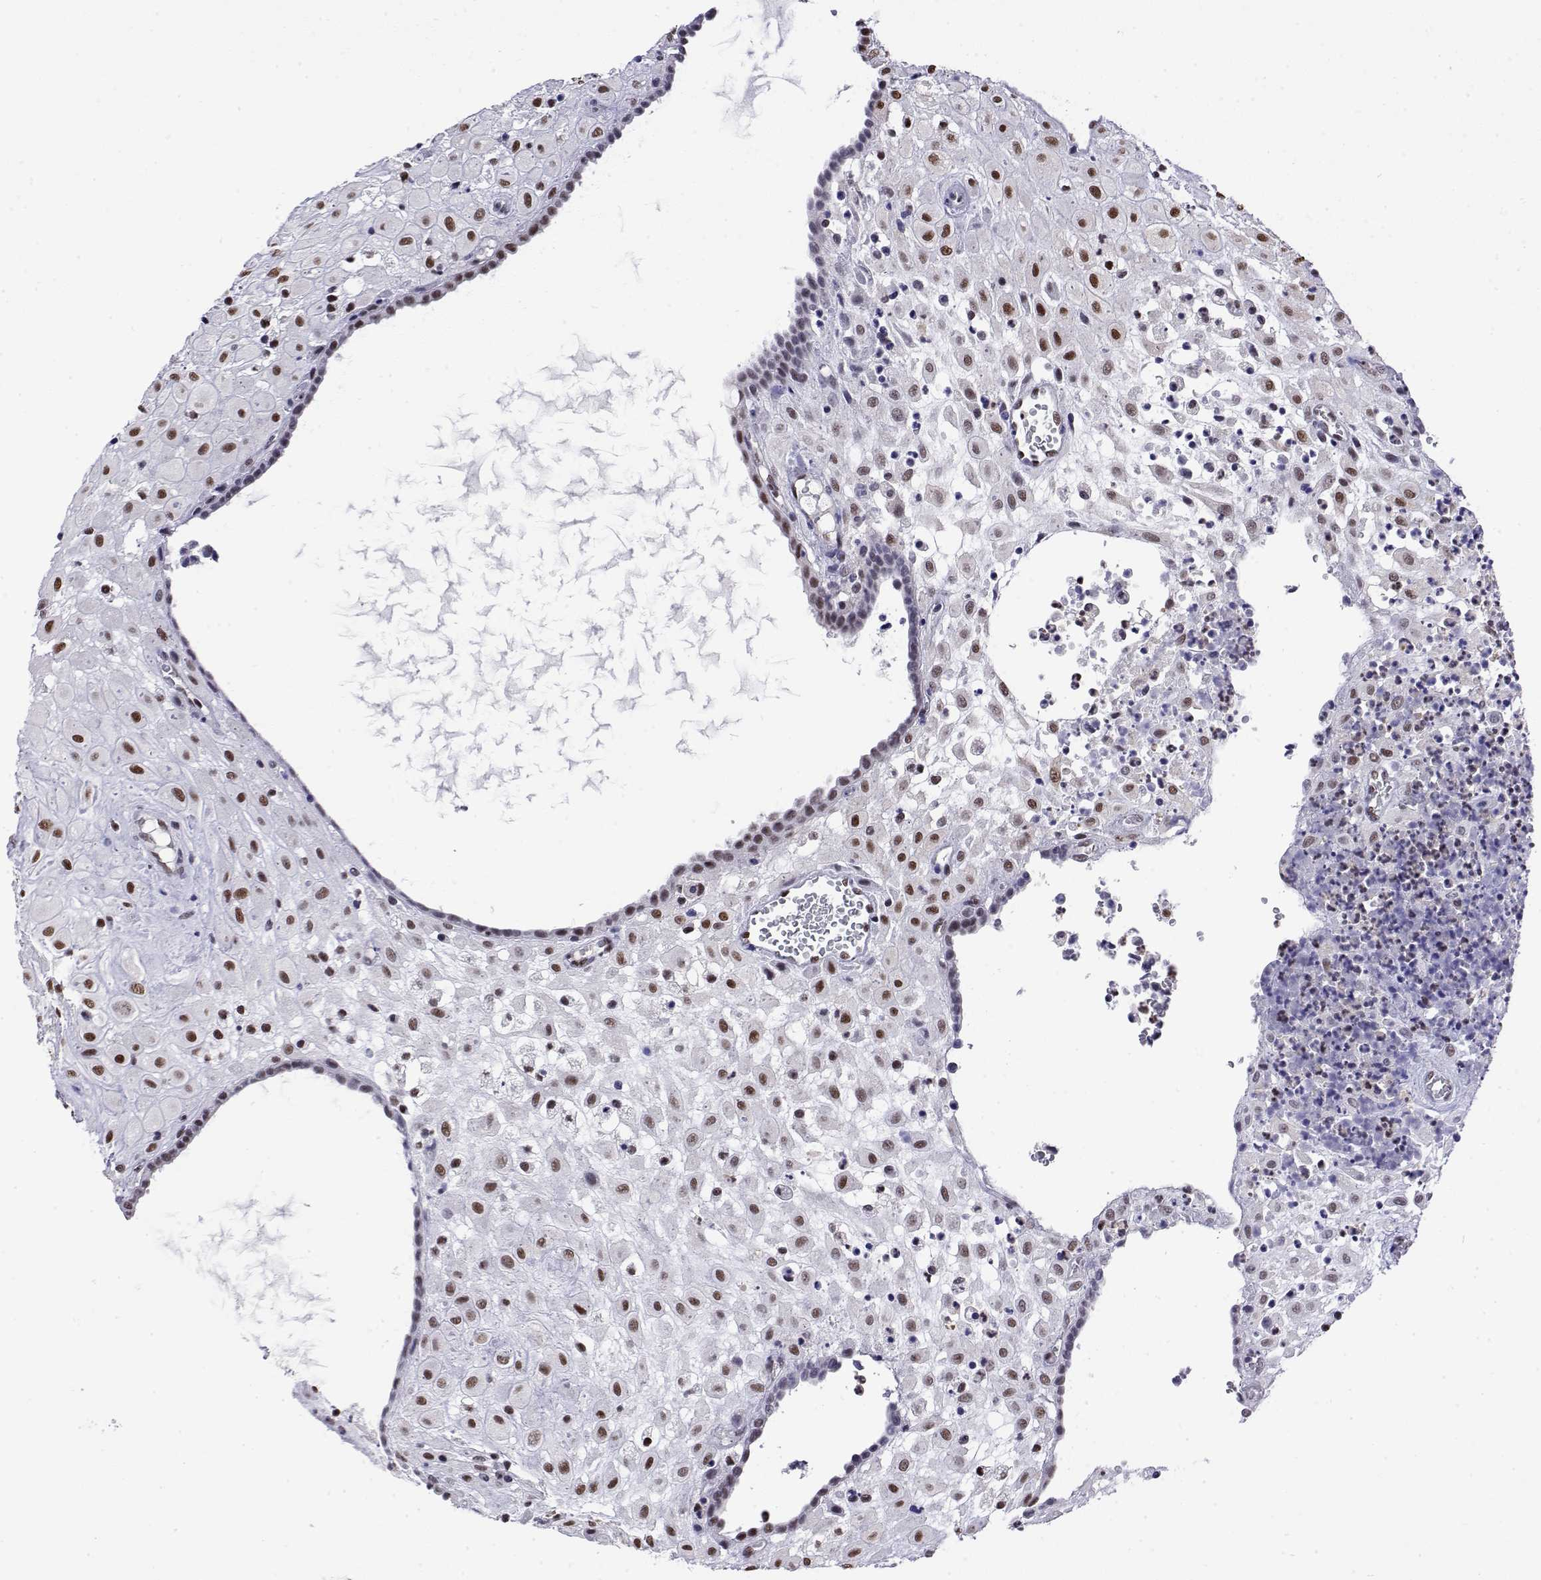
{"staining": {"intensity": "moderate", "quantity": ">75%", "location": "nuclear"}, "tissue": "placenta", "cell_type": "Decidual cells", "image_type": "normal", "snomed": [{"axis": "morphology", "description": "Normal tissue, NOS"}, {"axis": "topography", "description": "Placenta"}], "caption": "This is a micrograph of immunohistochemistry (IHC) staining of benign placenta, which shows moderate expression in the nuclear of decidual cells.", "gene": "POLDIP3", "patient": {"sex": "female", "age": 24}}